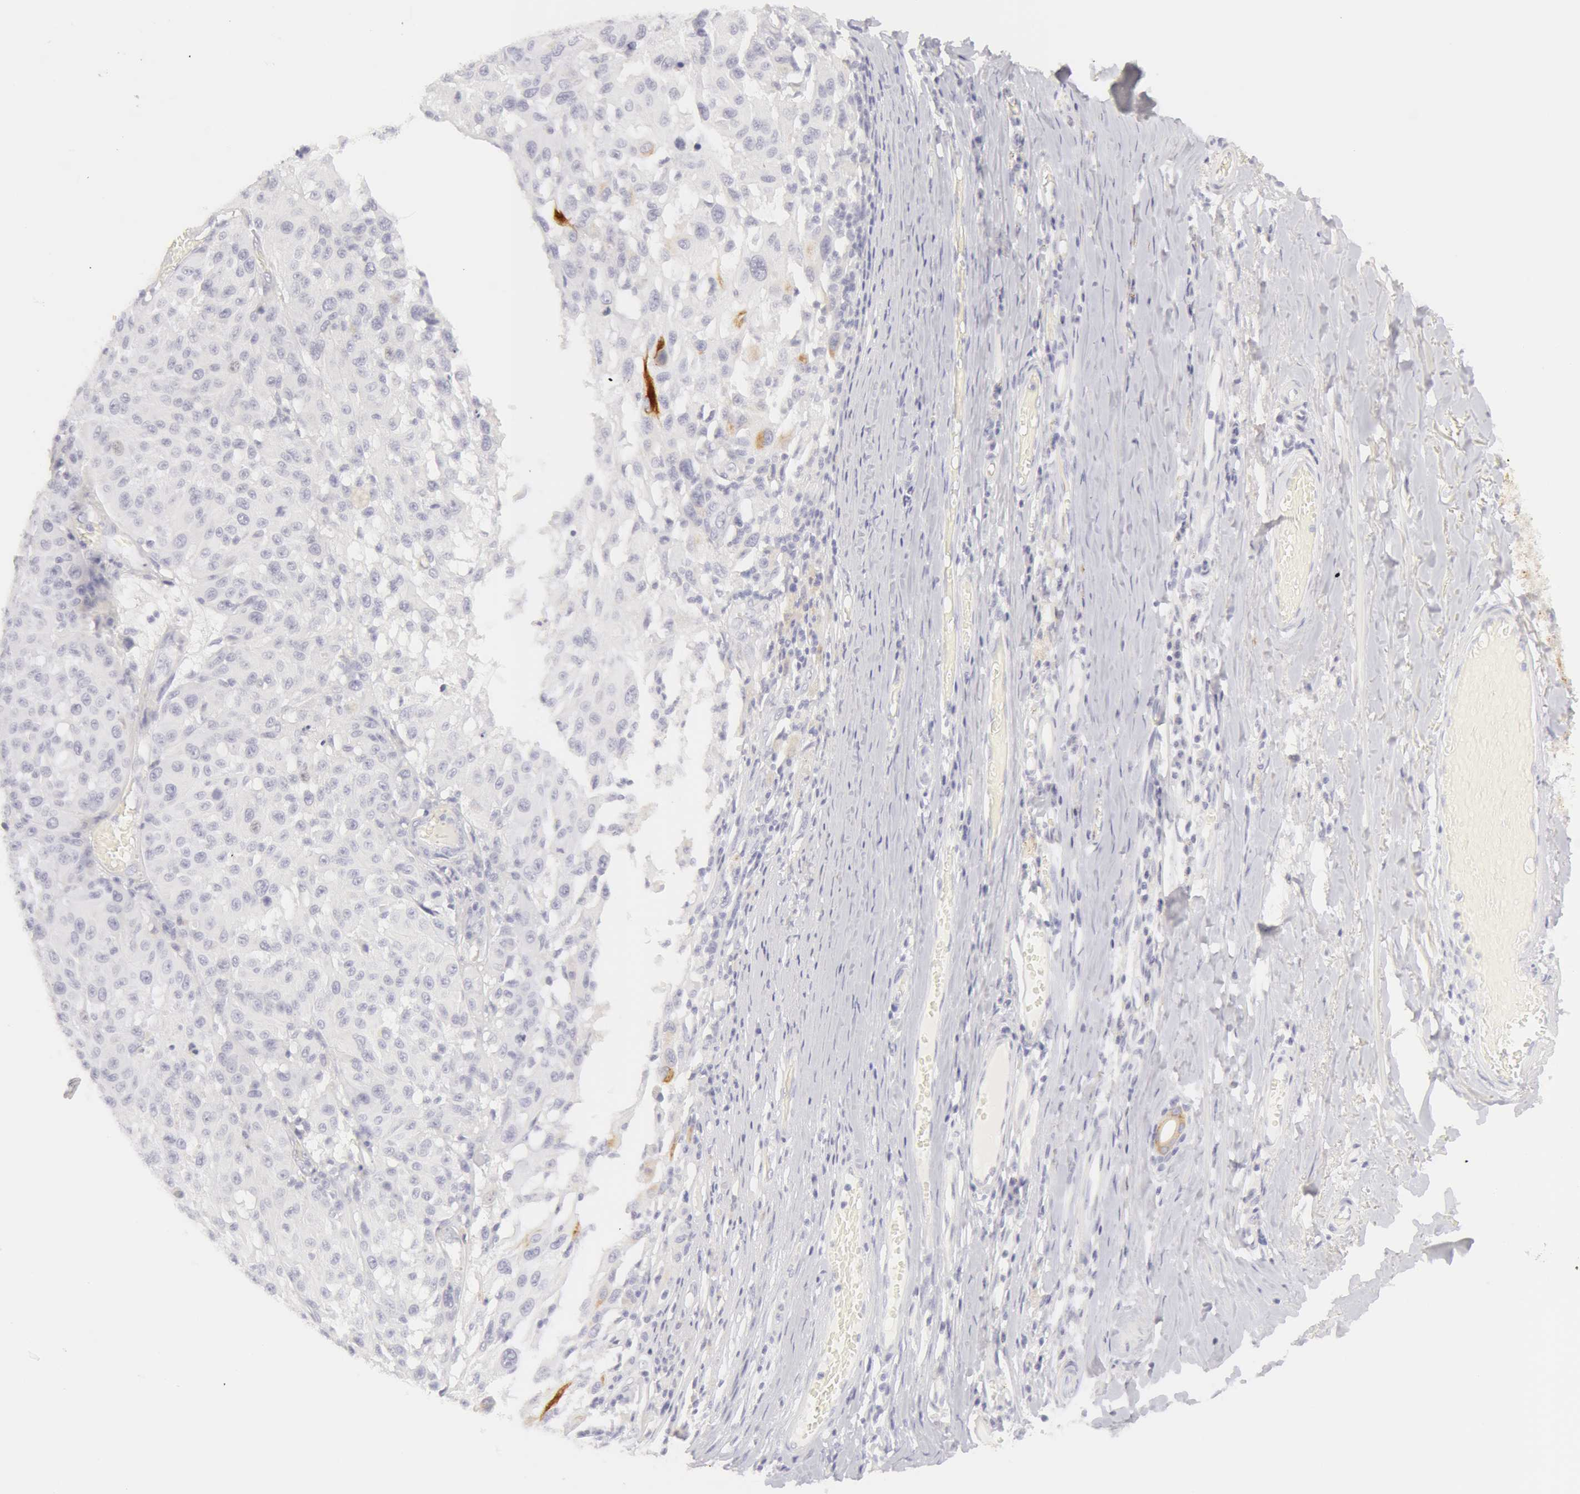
{"staining": {"intensity": "negative", "quantity": "none", "location": "none"}, "tissue": "melanoma", "cell_type": "Tumor cells", "image_type": "cancer", "snomed": [{"axis": "morphology", "description": "Malignant melanoma, NOS"}, {"axis": "topography", "description": "Skin"}], "caption": "Human melanoma stained for a protein using immunohistochemistry reveals no positivity in tumor cells.", "gene": "KRT8", "patient": {"sex": "female", "age": 77}}